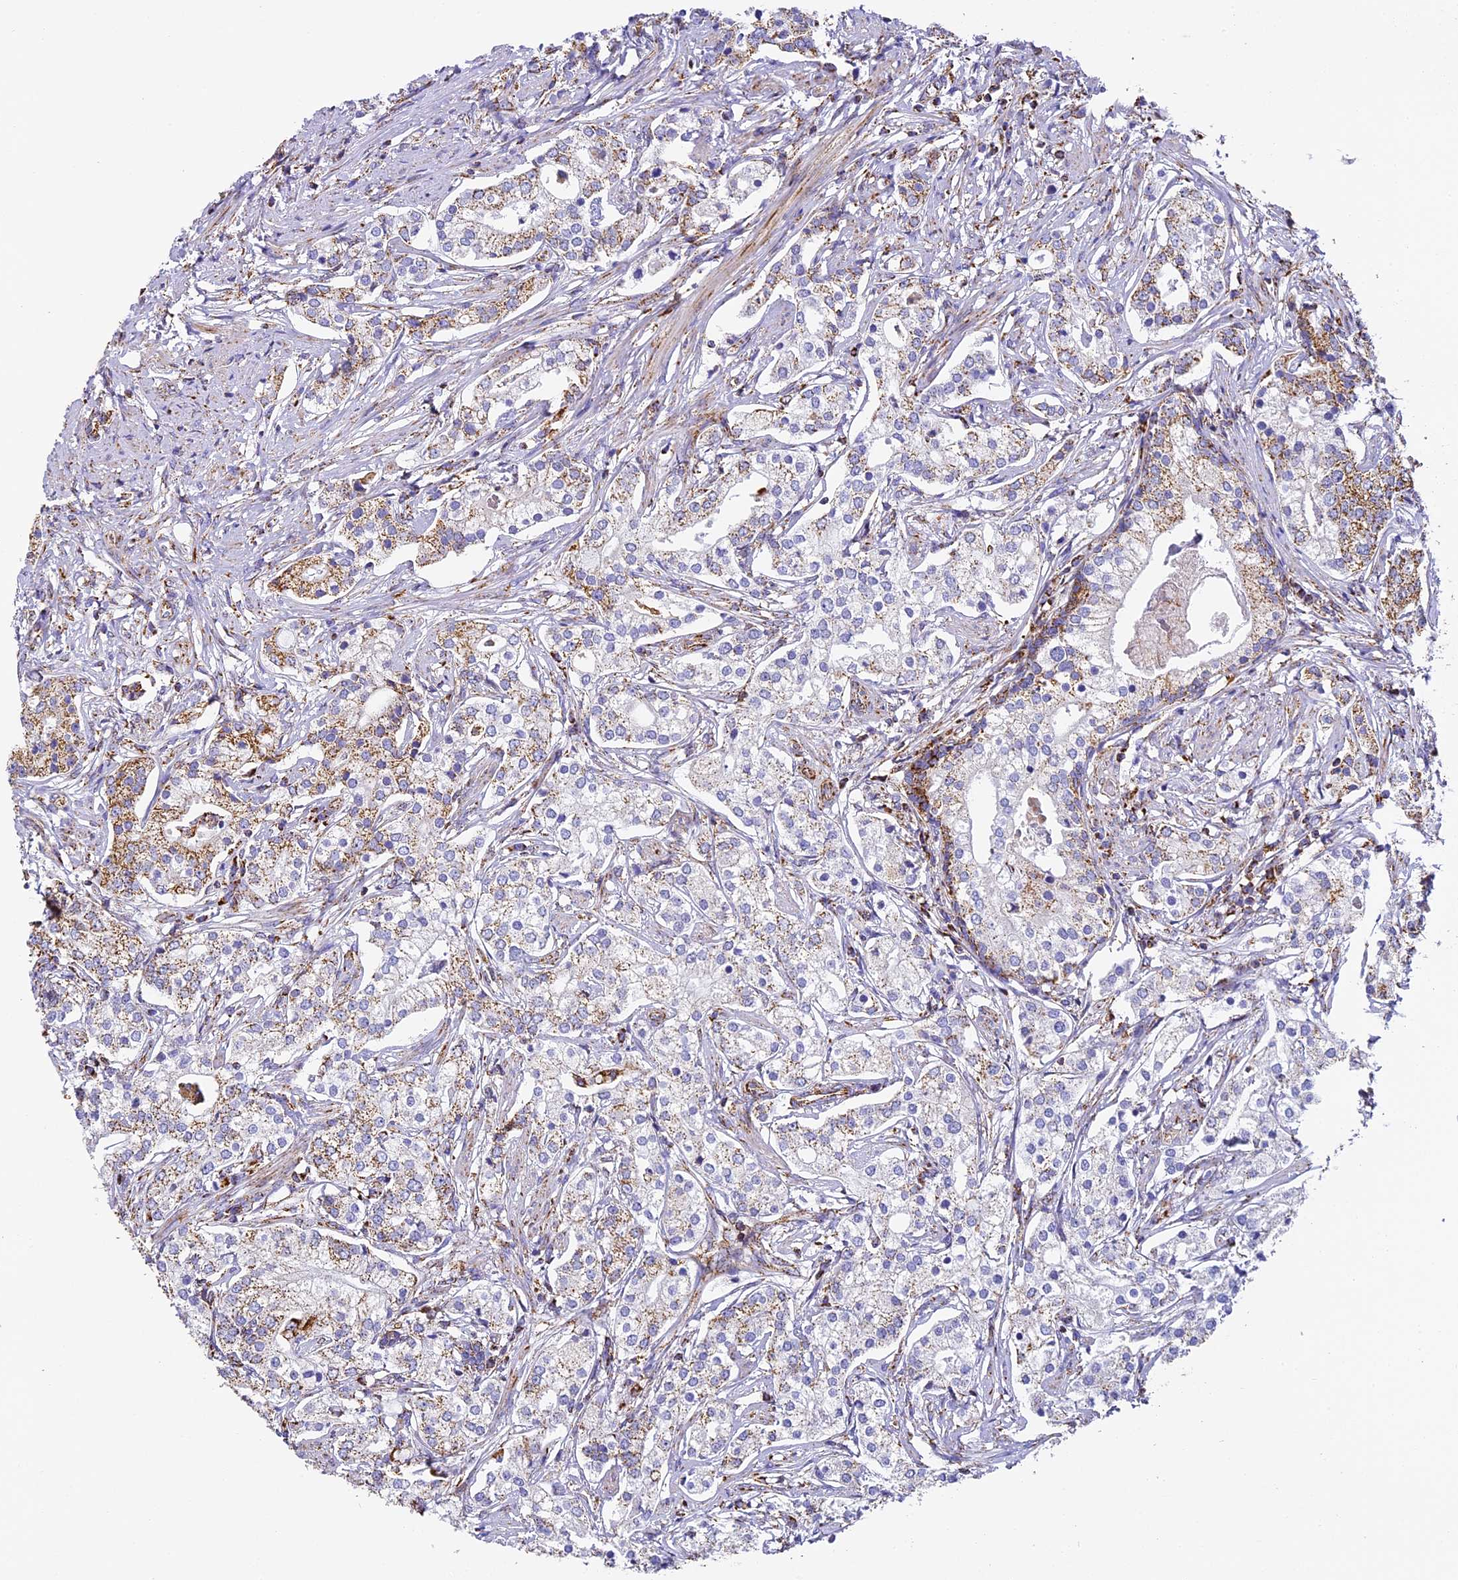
{"staining": {"intensity": "moderate", "quantity": "25%-75%", "location": "cytoplasmic/membranous"}, "tissue": "prostate cancer", "cell_type": "Tumor cells", "image_type": "cancer", "snomed": [{"axis": "morphology", "description": "Adenocarcinoma, High grade"}, {"axis": "topography", "description": "Prostate"}], "caption": "Prostate cancer (adenocarcinoma (high-grade)) stained for a protein (brown) demonstrates moderate cytoplasmic/membranous positive expression in about 25%-75% of tumor cells.", "gene": "STK17A", "patient": {"sex": "male", "age": 69}}